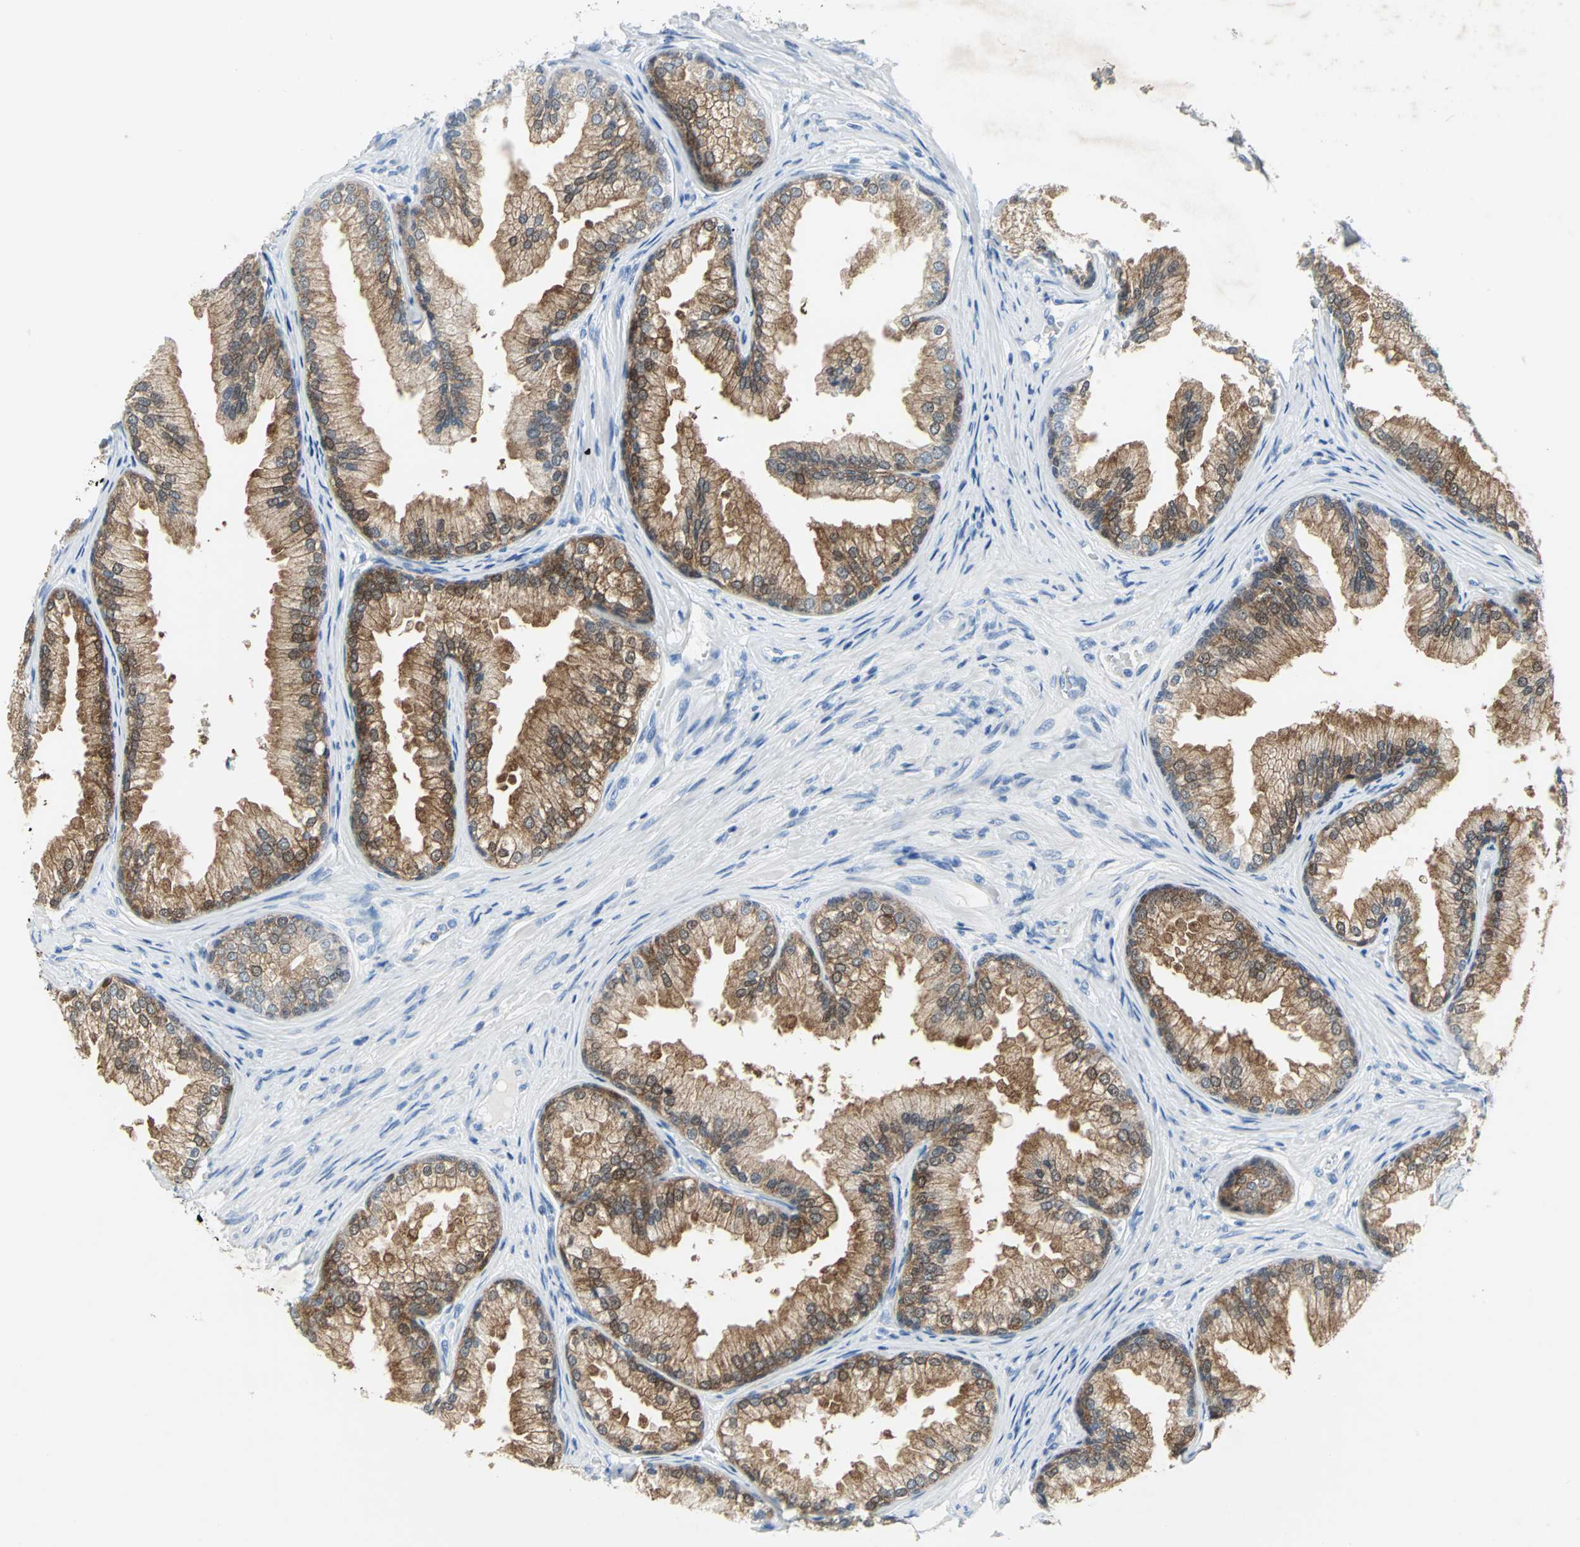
{"staining": {"intensity": "moderate", "quantity": ">75%", "location": "cytoplasmic/membranous,nuclear"}, "tissue": "prostate", "cell_type": "Glandular cells", "image_type": "normal", "snomed": [{"axis": "morphology", "description": "Normal tissue, NOS"}, {"axis": "topography", "description": "Prostate"}], "caption": "Immunohistochemical staining of normal human prostate demonstrates medium levels of moderate cytoplasmic/membranous,nuclear expression in about >75% of glandular cells. The staining was performed using DAB (3,3'-diaminobenzidine) to visualize the protein expression in brown, while the nuclei were stained in blue with hematoxylin (Magnification: 20x).", "gene": "SFN", "patient": {"sex": "male", "age": 76}}